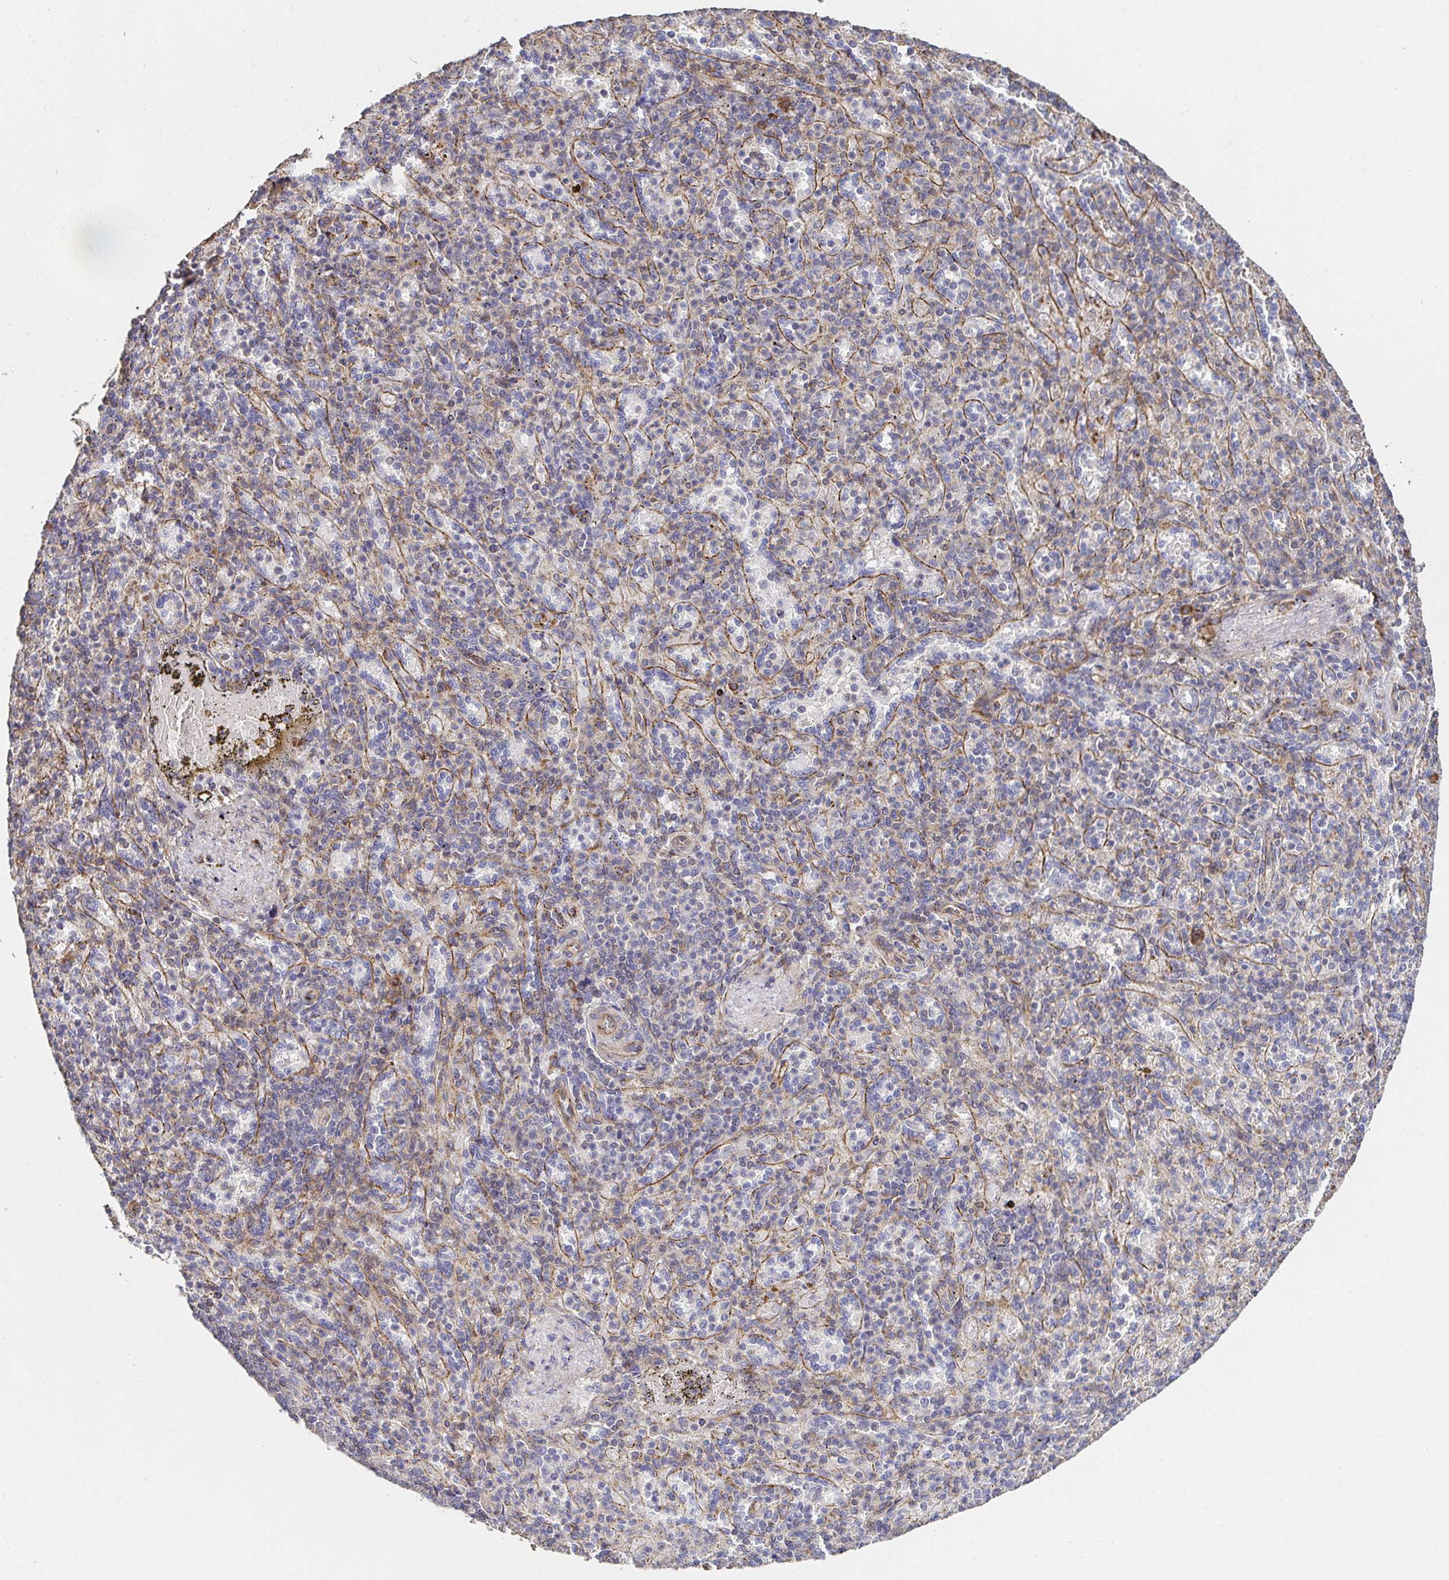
{"staining": {"intensity": "moderate", "quantity": "25%-75%", "location": "cytoplasmic/membranous"}, "tissue": "spleen", "cell_type": "Cells in red pulp", "image_type": "normal", "snomed": [{"axis": "morphology", "description": "Normal tissue, NOS"}, {"axis": "topography", "description": "Spleen"}], "caption": "Cells in red pulp reveal medium levels of moderate cytoplasmic/membranous staining in about 25%-75% of cells in normal human spleen.", "gene": "APBB1", "patient": {"sex": "female", "age": 74}}